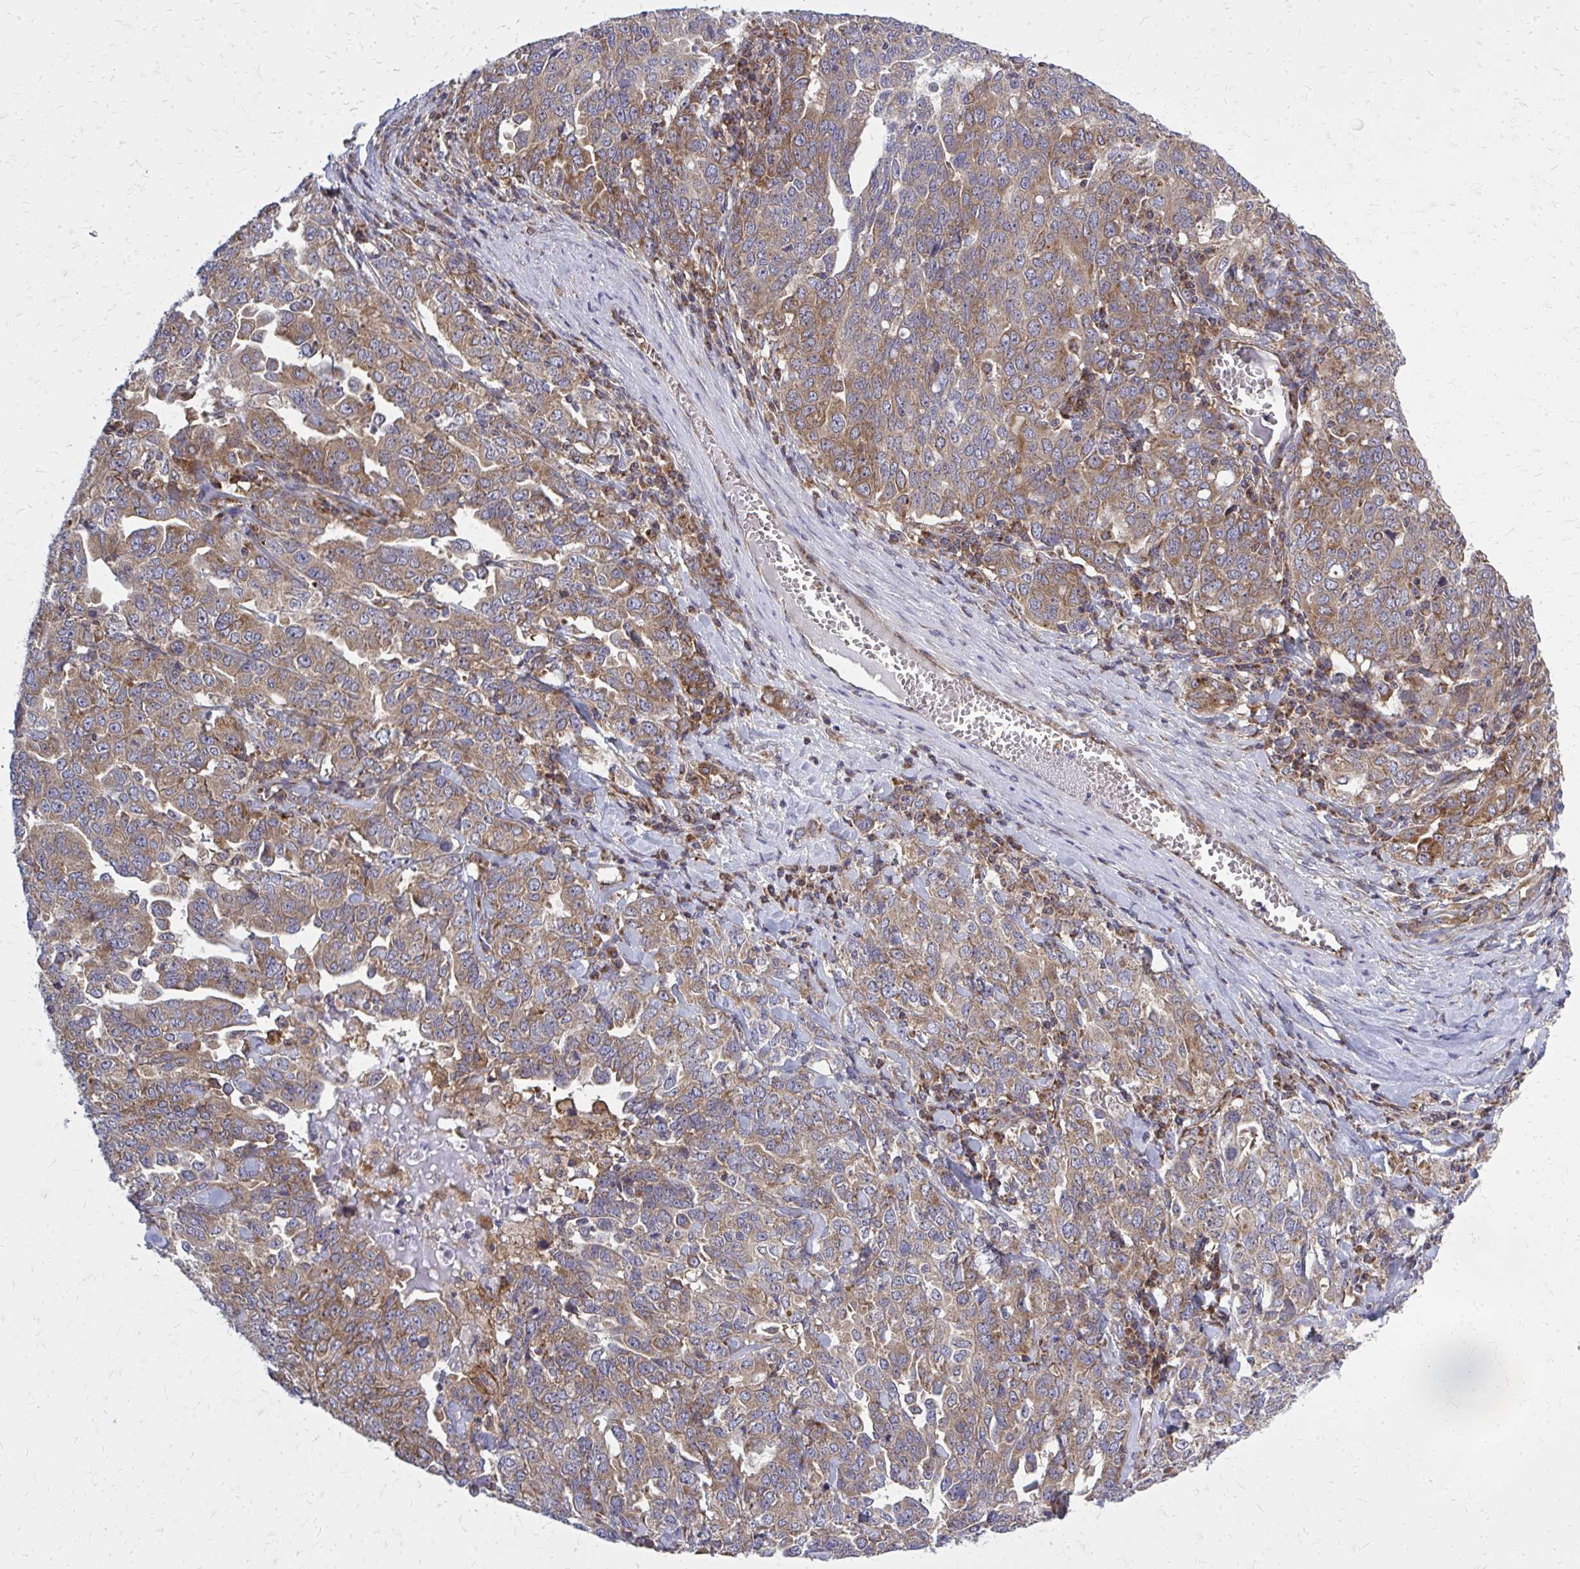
{"staining": {"intensity": "moderate", "quantity": ">75%", "location": "cytoplasmic/membranous"}, "tissue": "ovarian cancer", "cell_type": "Tumor cells", "image_type": "cancer", "snomed": [{"axis": "morphology", "description": "Carcinoma, endometroid"}, {"axis": "topography", "description": "Ovary"}], "caption": "Endometroid carcinoma (ovarian) was stained to show a protein in brown. There is medium levels of moderate cytoplasmic/membranous staining in approximately >75% of tumor cells.", "gene": "PDK4", "patient": {"sex": "female", "age": 62}}